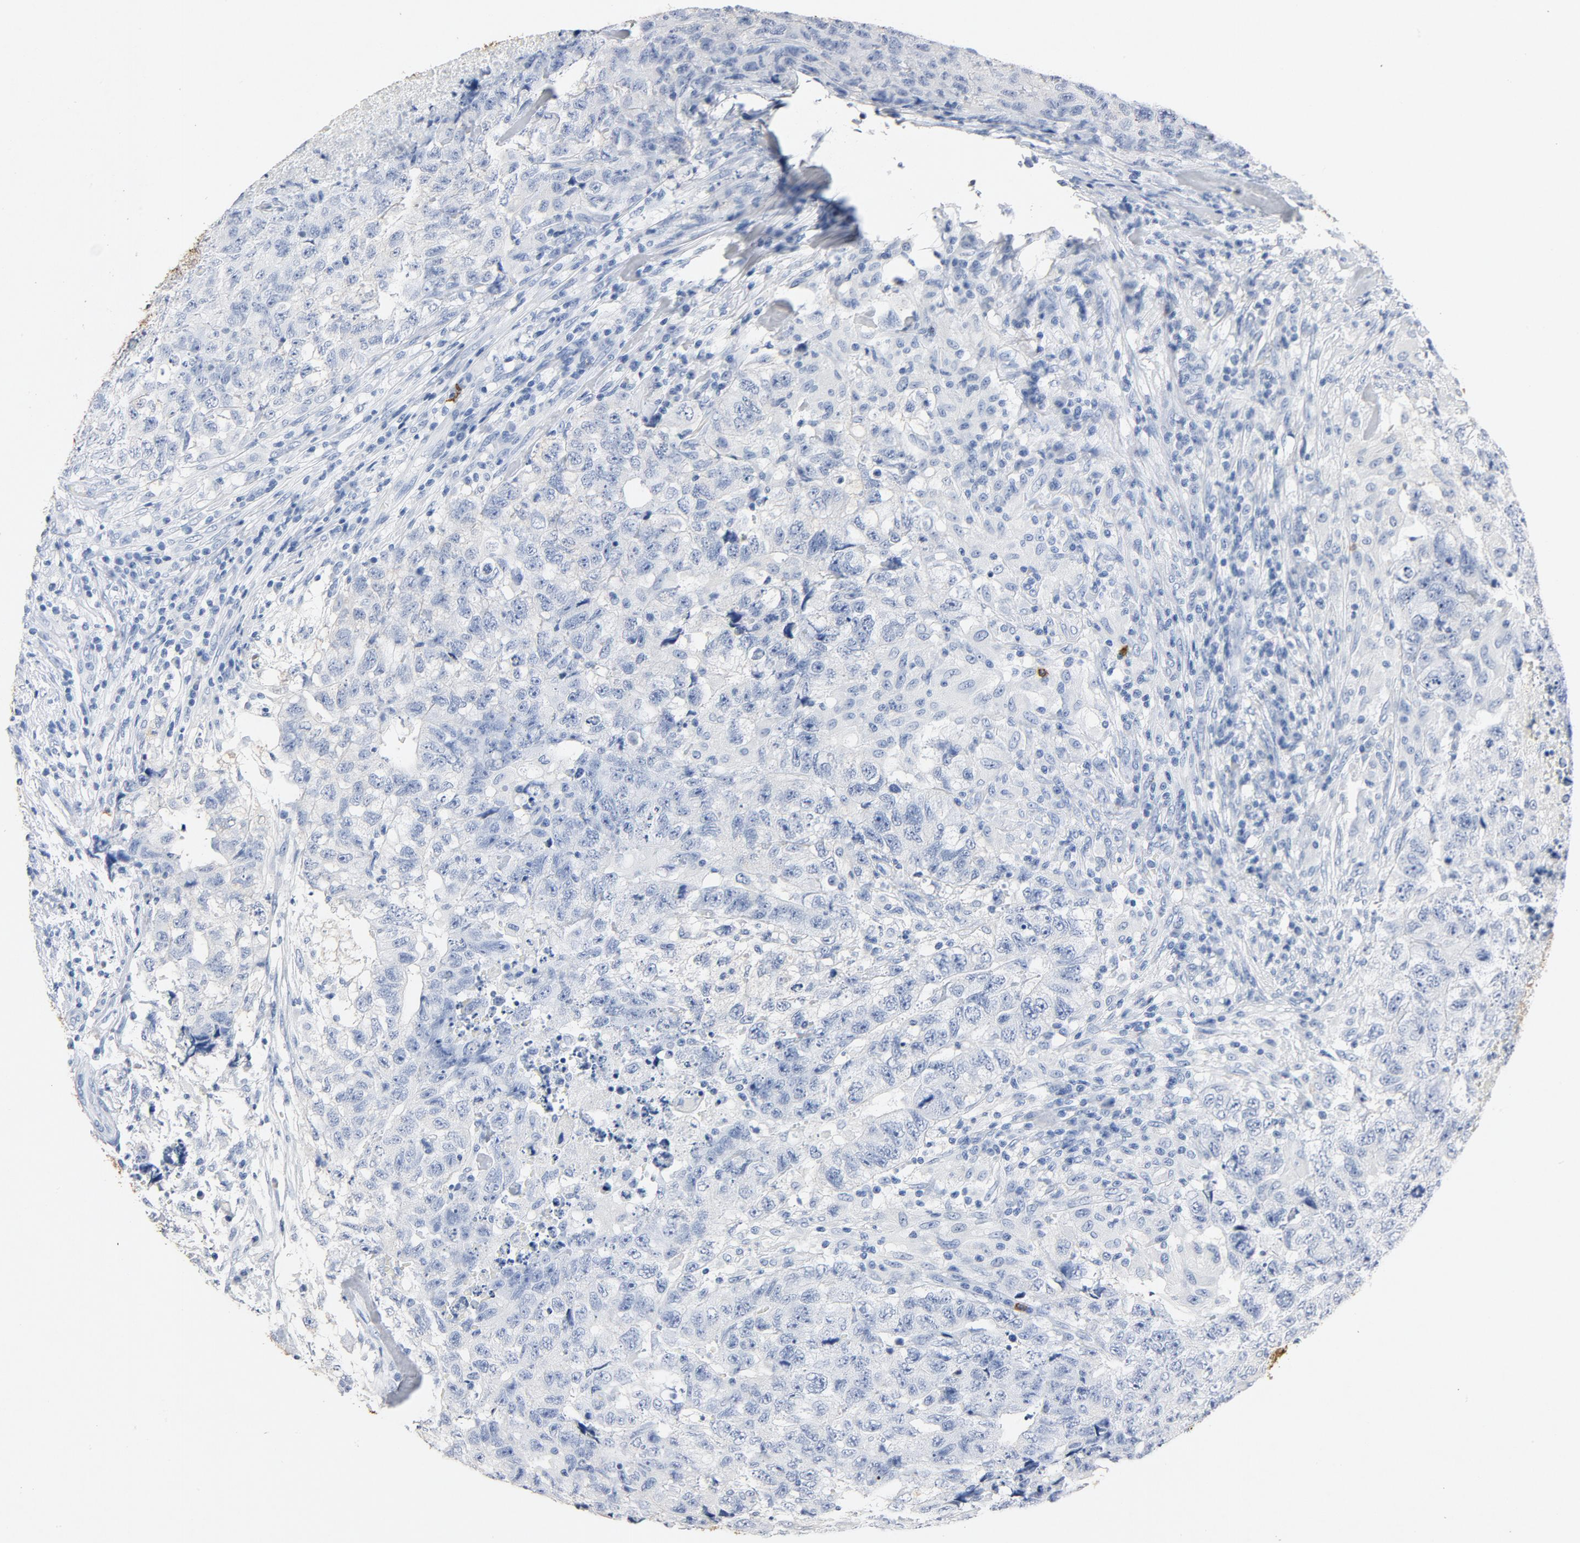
{"staining": {"intensity": "negative", "quantity": "none", "location": "none"}, "tissue": "testis cancer", "cell_type": "Tumor cells", "image_type": "cancer", "snomed": [{"axis": "morphology", "description": "Carcinoma, Embryonal, NOS"}, {"axis": "topography", "description": "Testis"}], "caption": "Testis cancer stained for a protein using immunohistochemistry demonstrates no staining tumor cells.", "gene": "PTPRB", "patient": {"sex": "male", "age": 21}}